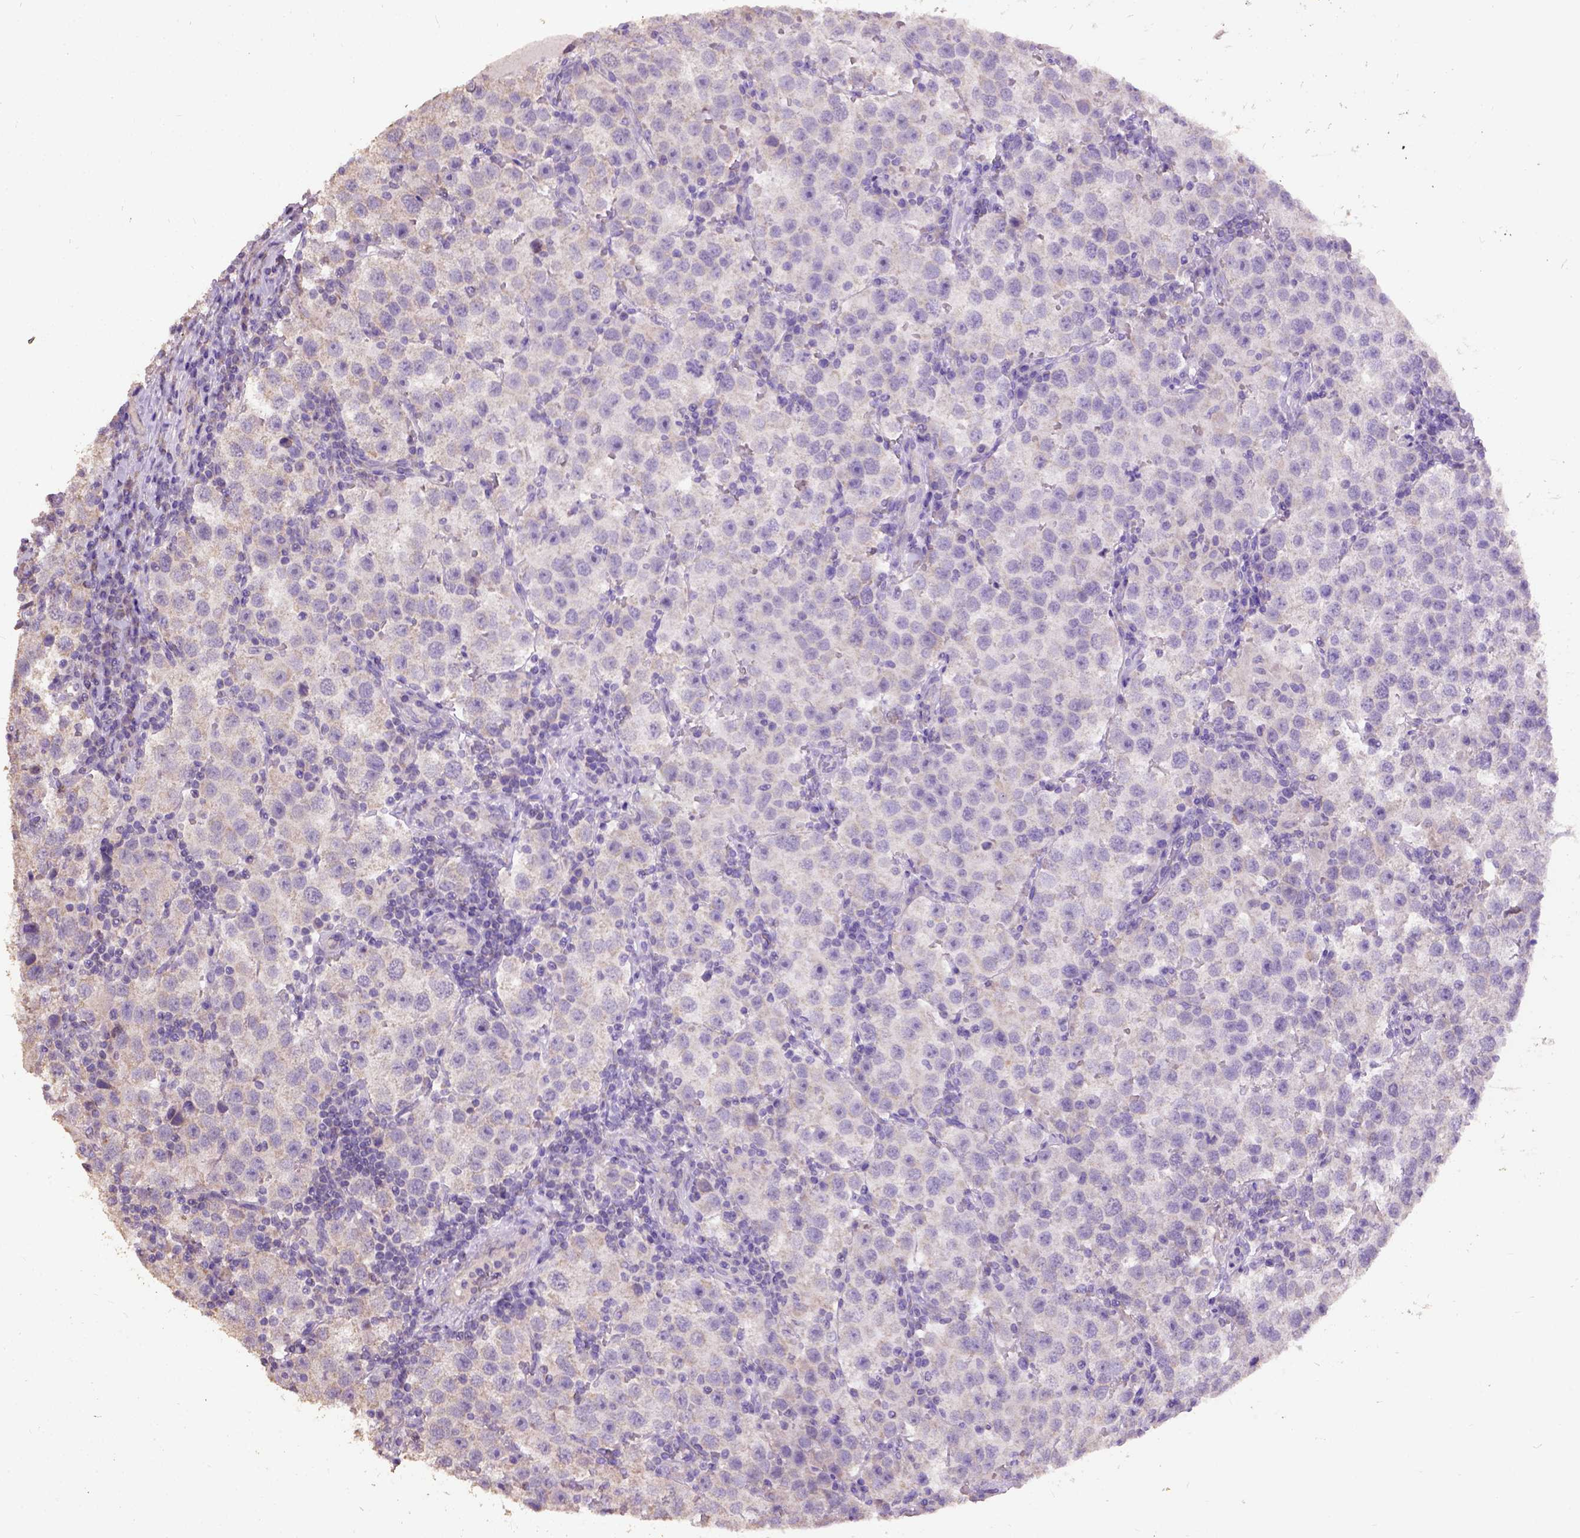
{"staining": {"intensity": "negative", "quantity": "none", "location": "none"}, "tissue": "testis cancer", "cell_type": "Tumor cells", "image_type": "cancer", "snomed": [{"axis": "morphology", "description": "Seminoma, NOS"}, {"axis": "topography", "description": "Testis"}], "caption": "There is no significant staining in tumor cells of testis cancer (seminoma). (Brightfield microscopy of DAB immunohistochemistry at high magnification).", "gene": "DQX1", "patient": {"sex": "male", "age": 37}}